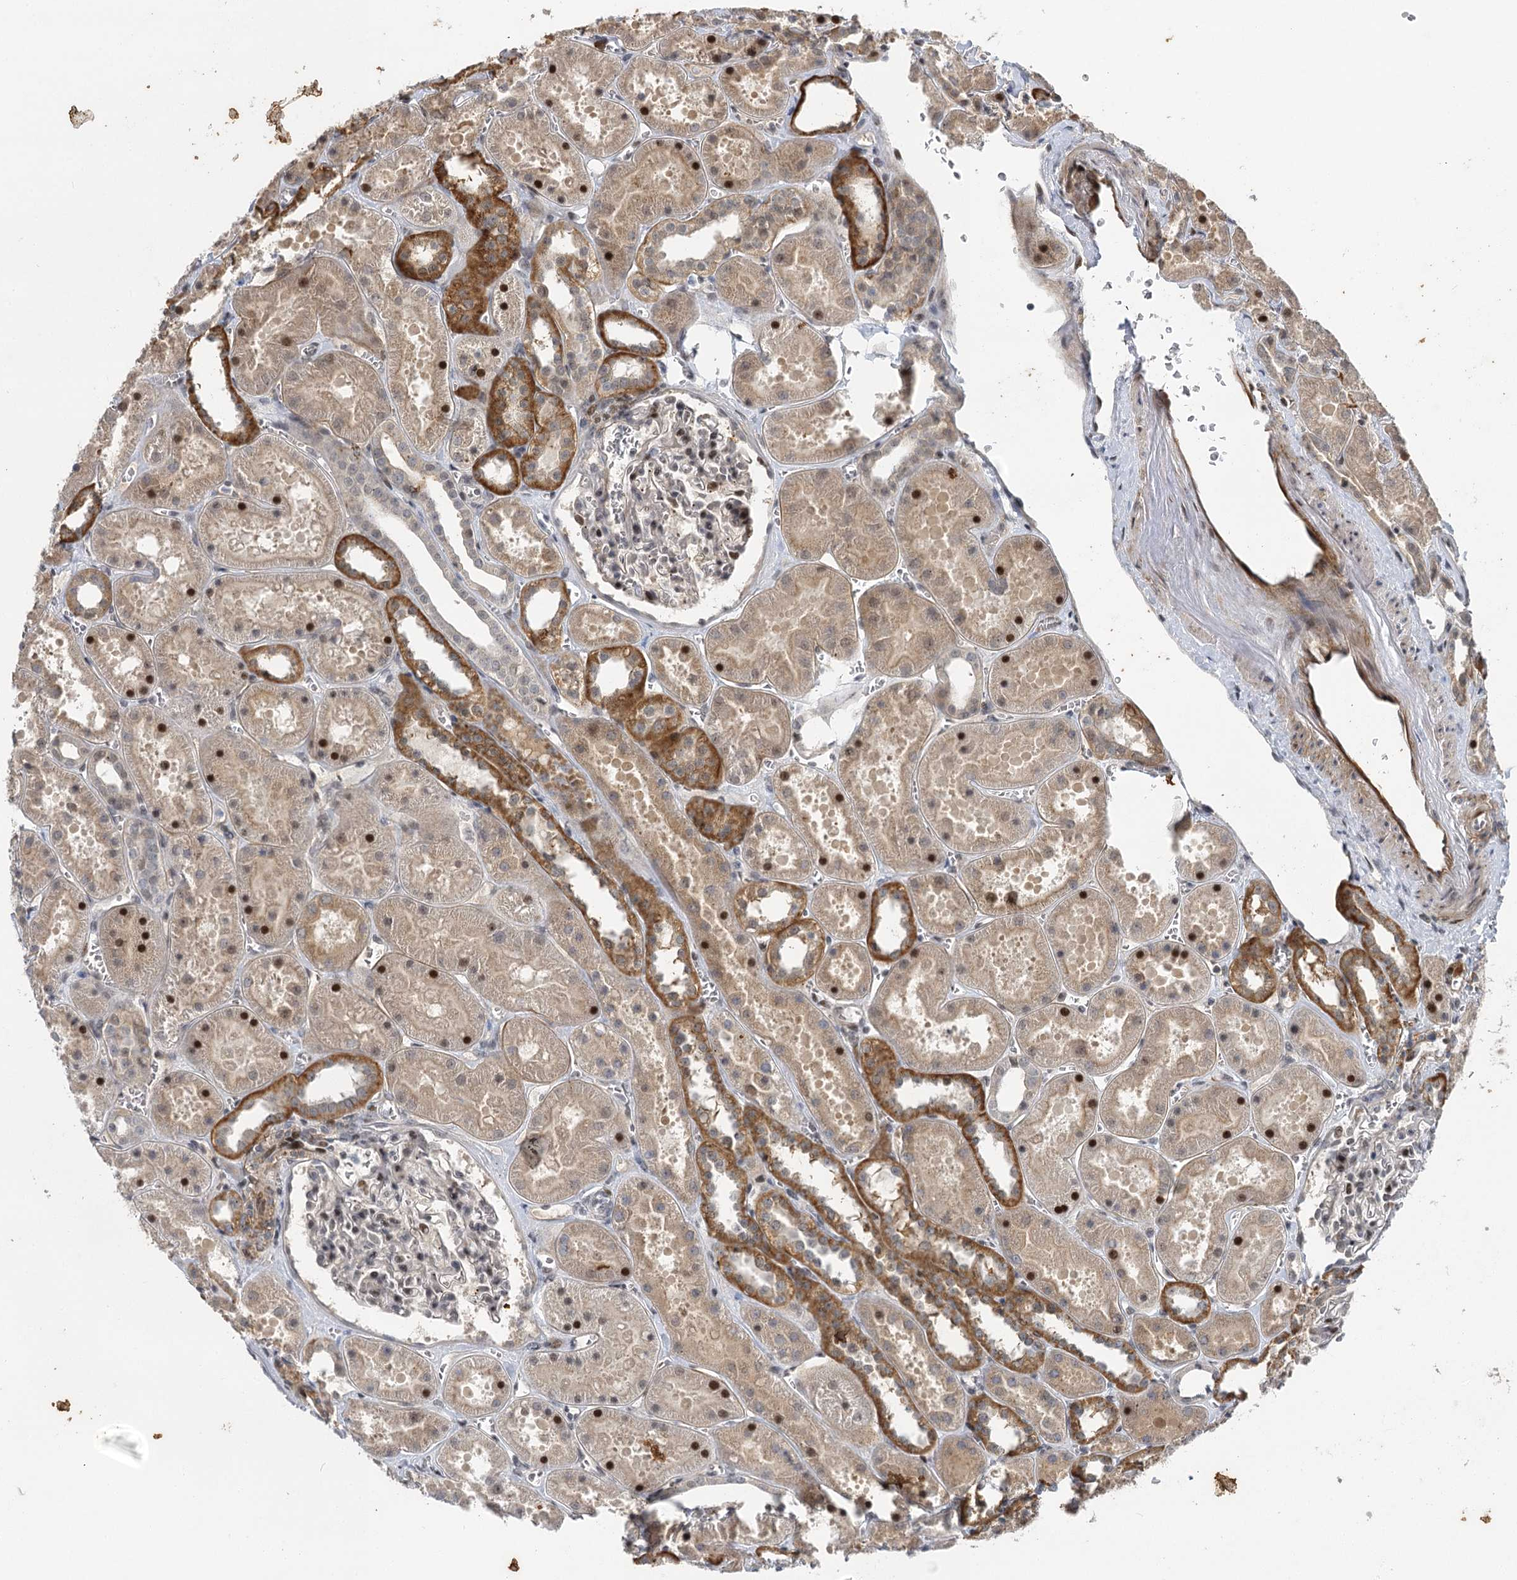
{"staining": {"intensity": "weak", "quantity": "<25%", "location": "cytoplasmic/membranous"}, "tissue": "kidney", "cell_type": "Cells in glomeruli", "image_type": "normal", "snomed": [{"axis": "morphology", "description": "Normal tissue, NOS"}, {"axis": "topography", "description": "Kidney"}], "caption": "Immunohistochemistry (IHC) photomicrograph of unremarkable kidney: kidney stained with DAB demonstrates no significant protein staining in cells in glomeruli. The staining is performed using DAB brown chromogen with nuclei counter-stained in using hematoxylin.", "gene": "IL11RA", "patient": {"sex": "female", "age": 41}}